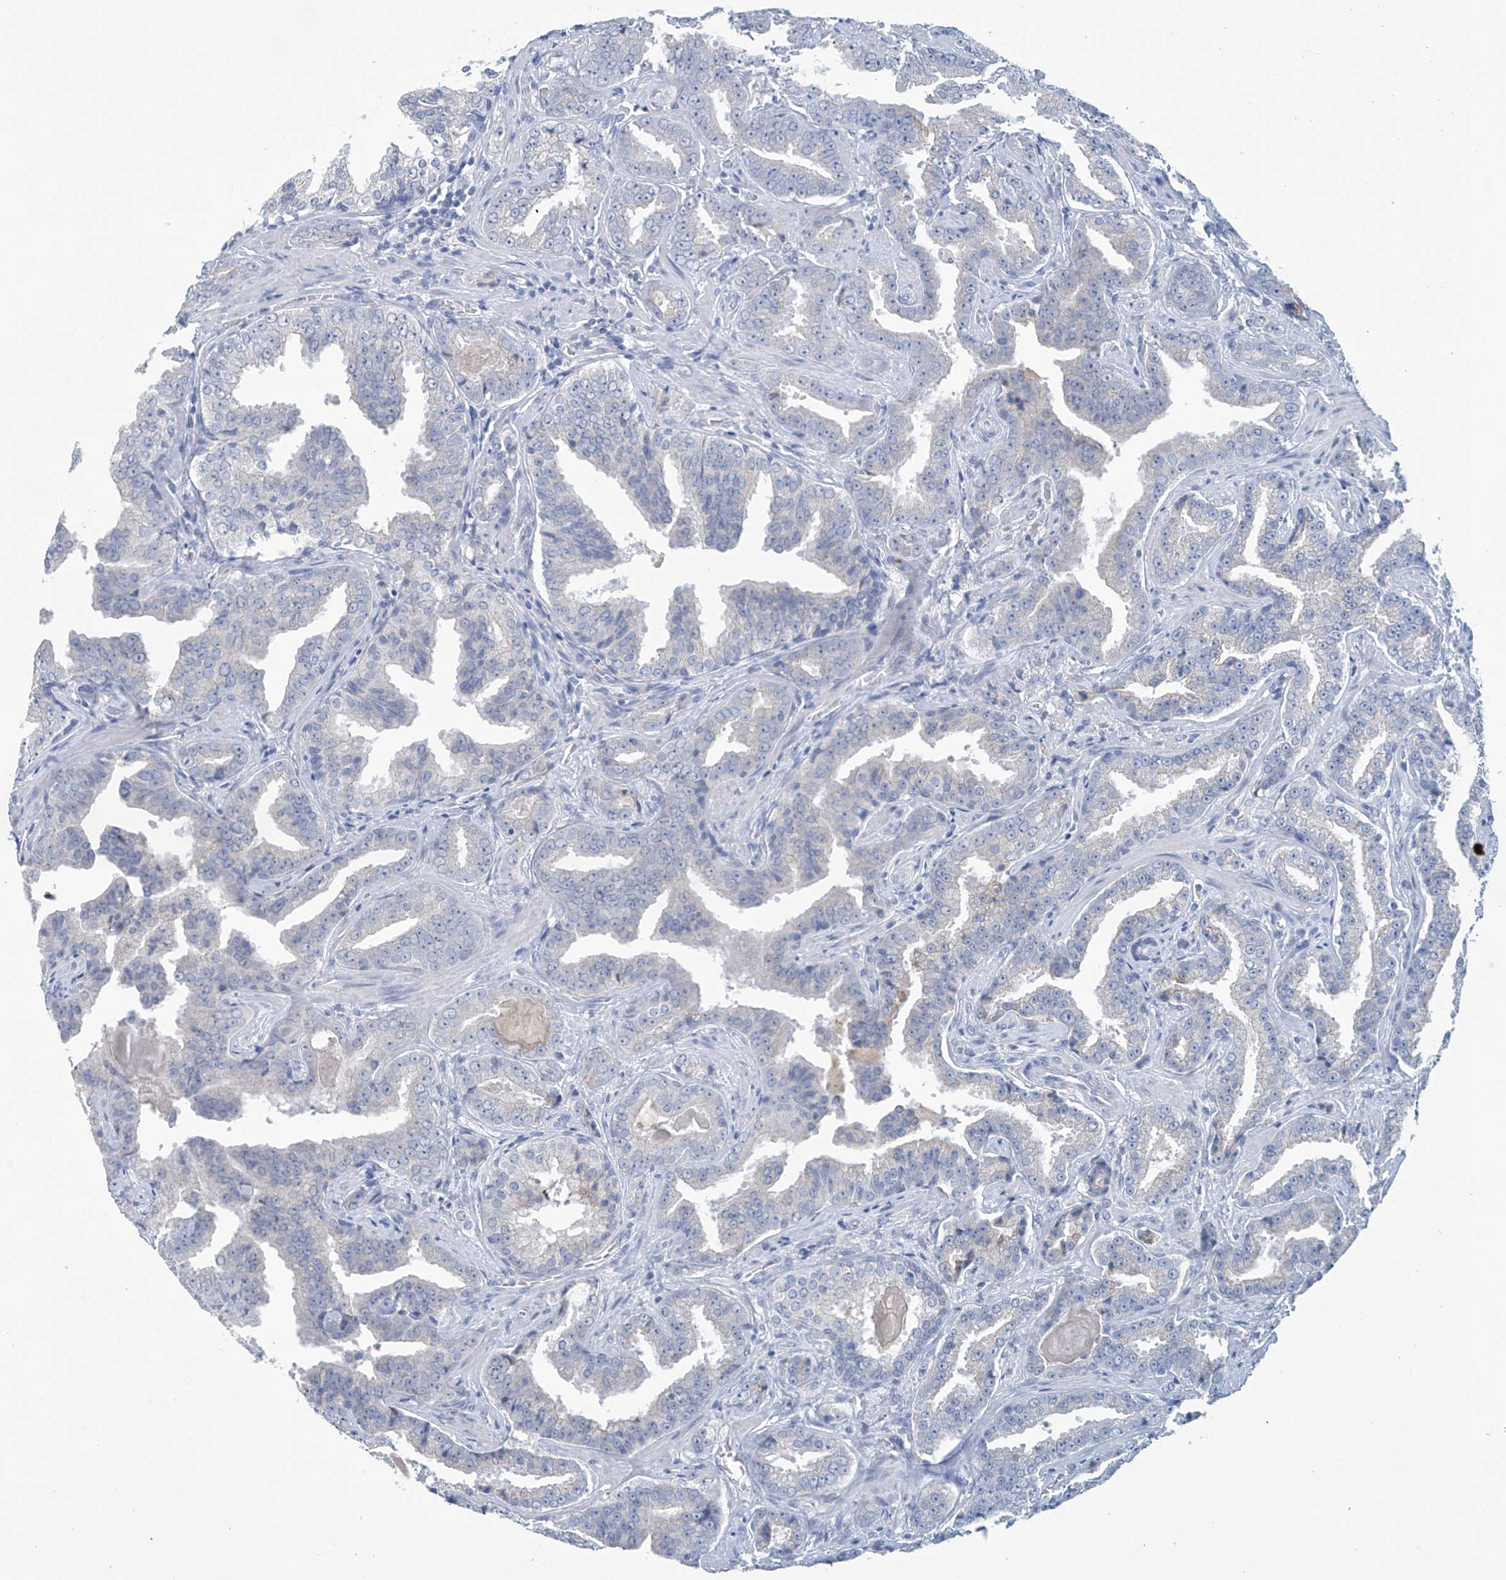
{"staining": {"intensity": "negative", "quantity": "none", "location": "none"}, "tissue": "prostate cancer", "cell_type": "Tumor cells", "image_type": "cancer", "snomed": [{"axis": "morphology", "description": "Adenocarcinoma, Low grade"}, {"axis": "topography", "description": "Prostate"}], "caption": "The photomicrograph exhibits no significant expression in tumor cells of prostate cancer (low-grade adenocarcinoma).", "gene": "DSP", "patient": {"sex": "male", "age": 60}}